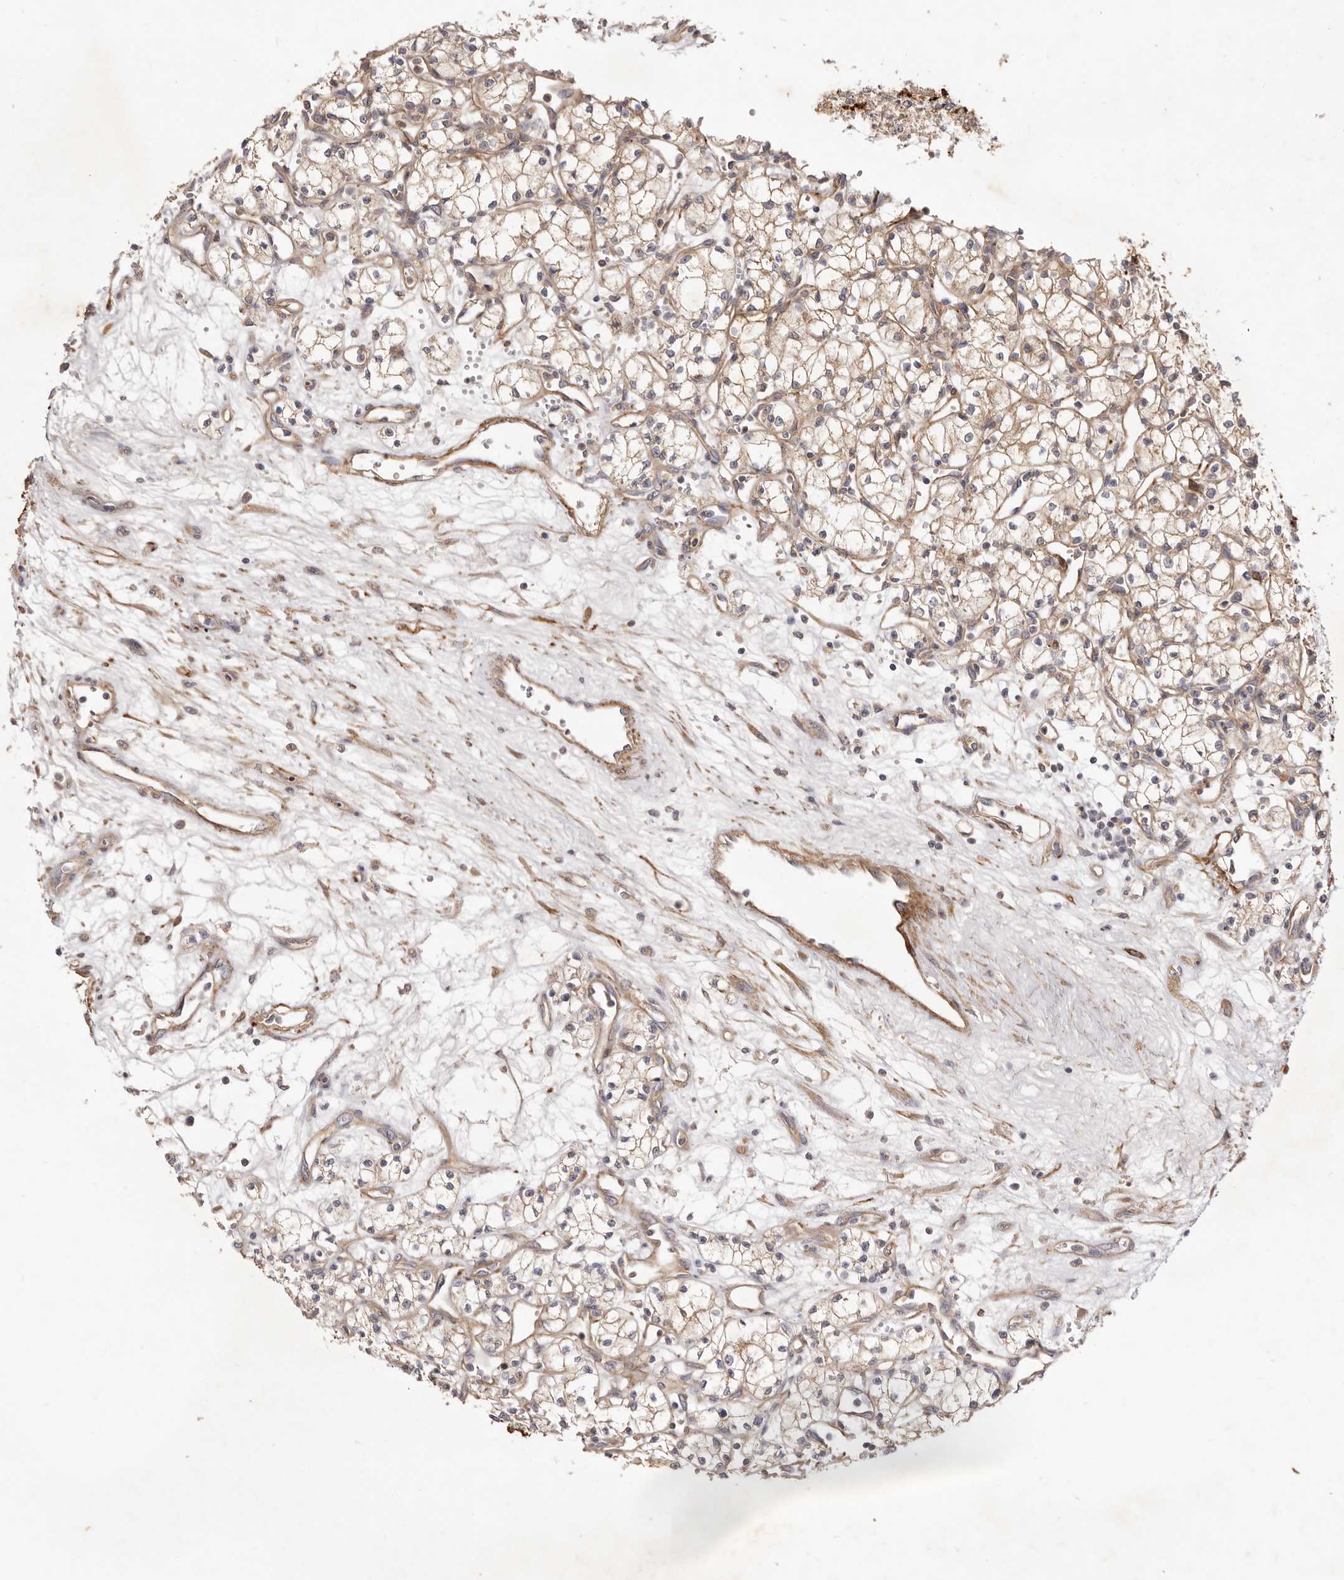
{"staining": {"intensity": "weak", "quantity": "25%-75%", "location": "cytoplasmic/membranous"}, "tissue": "renal cancer", "cell_type": "Tumor cells", "image_type": "cancer", "snomed": [{"axis": "morphology", "description": "Adenocarcinoma, NOS"}, {"axis": "topography", "description": "Kidney"}], "caption": "Protein expression analysis of human renal cancer reveals weak cytoplasmic/membranous staining in approximately 25%-75% of tumor cells.", "gene": "ADAMTS9", "patient": {"sex": "male", "age": 59}}